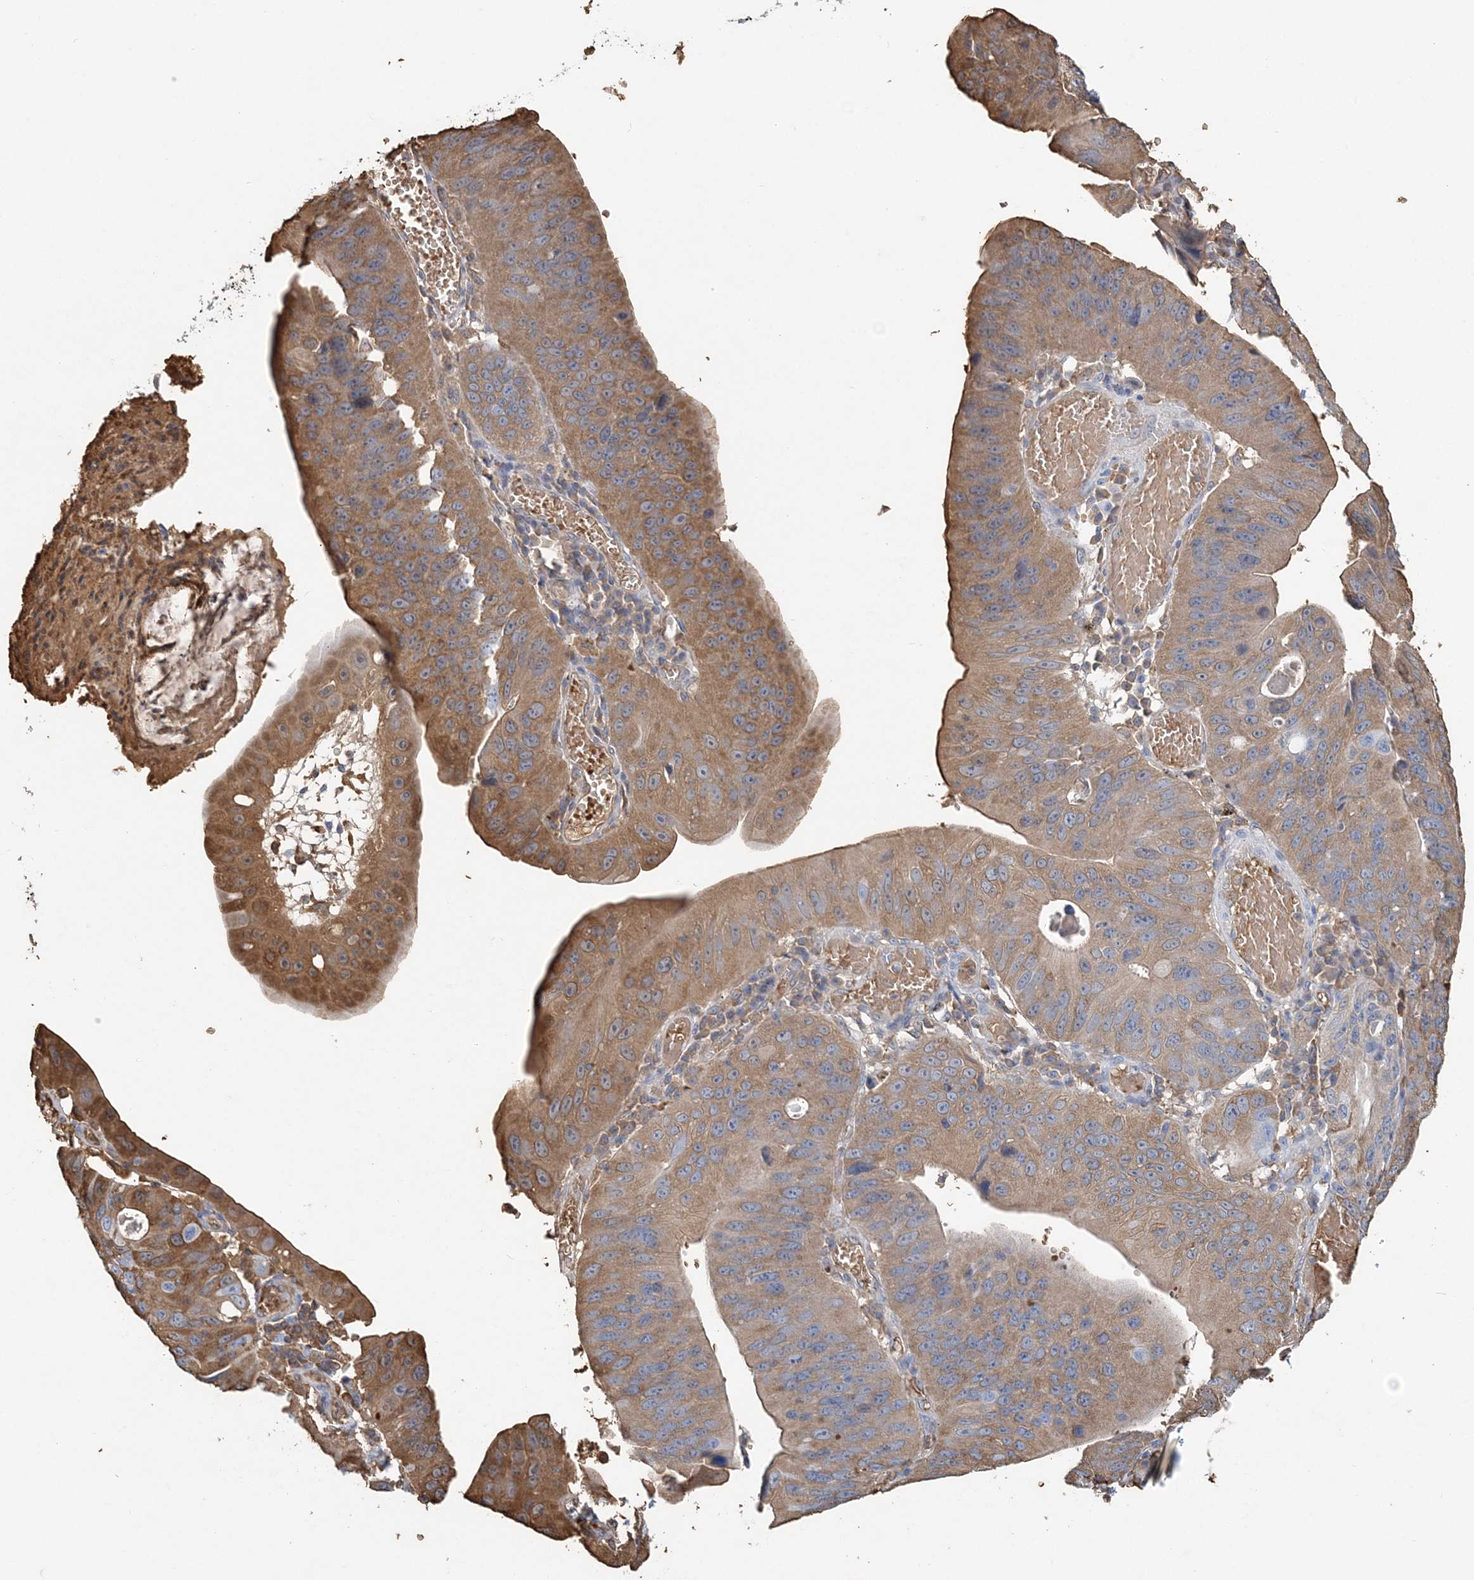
{"staining": {"intensity": "moderate", "quantity": "25%-75%", "location": "cytoplasmic/membranous"}, "tissue": "stomach cancer", "cell_type": "Tumor cells", "image_type": "cancer", "snomed": [{"axis": "morphology", "description": "Adenocarcinoma, NOS"}, {"axis": "topography", "description": "Stomach"}], "caption": "High-power microscopy captured an immunohistochemistry (IHC) histopathology image of adenocarcinoma (stomach), revealing moderate cytoplasmic/membranous staining in about 25%-75% of tumor cells.", "gene": "HBD", "patient": {"sex": "male", "age": 59}}